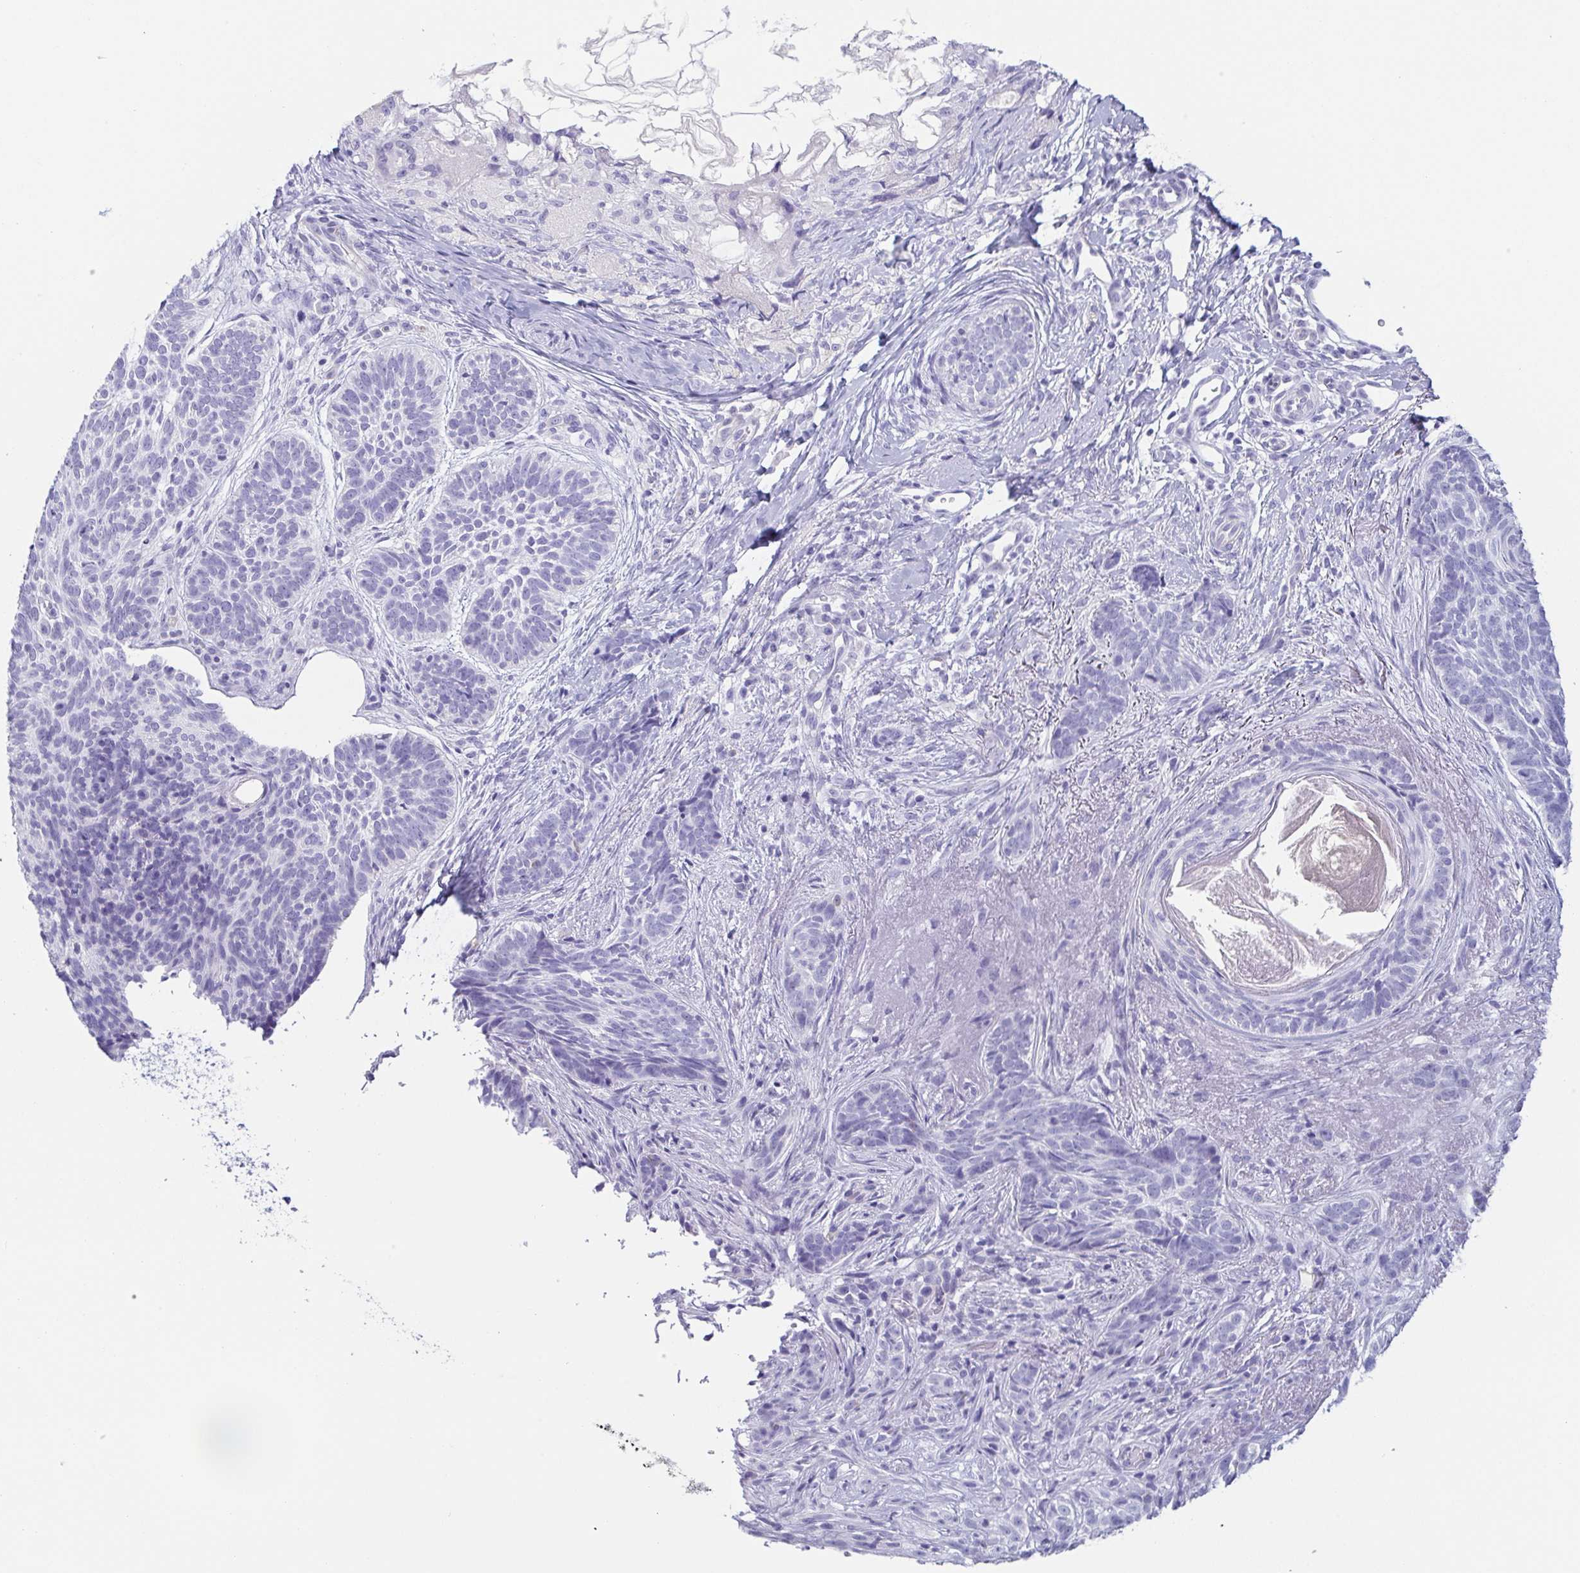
{"staining": {"intensity": "negative", "quantity": "none", "location": "none"}, "tissue": "skin cancer", "cell_type": "Tumor cells", "image_type": "cancer", "snomed": [{"axis": "morphology", "description": "Basal cell carcinoma"}, {"axis": "topography", "description": "Skin"}], "caption": "A histopathology image of human skin cancer is negative for staining in tumor cells.", "gene": "PRR27", "patient": {"sex": "female", "age": 74}}